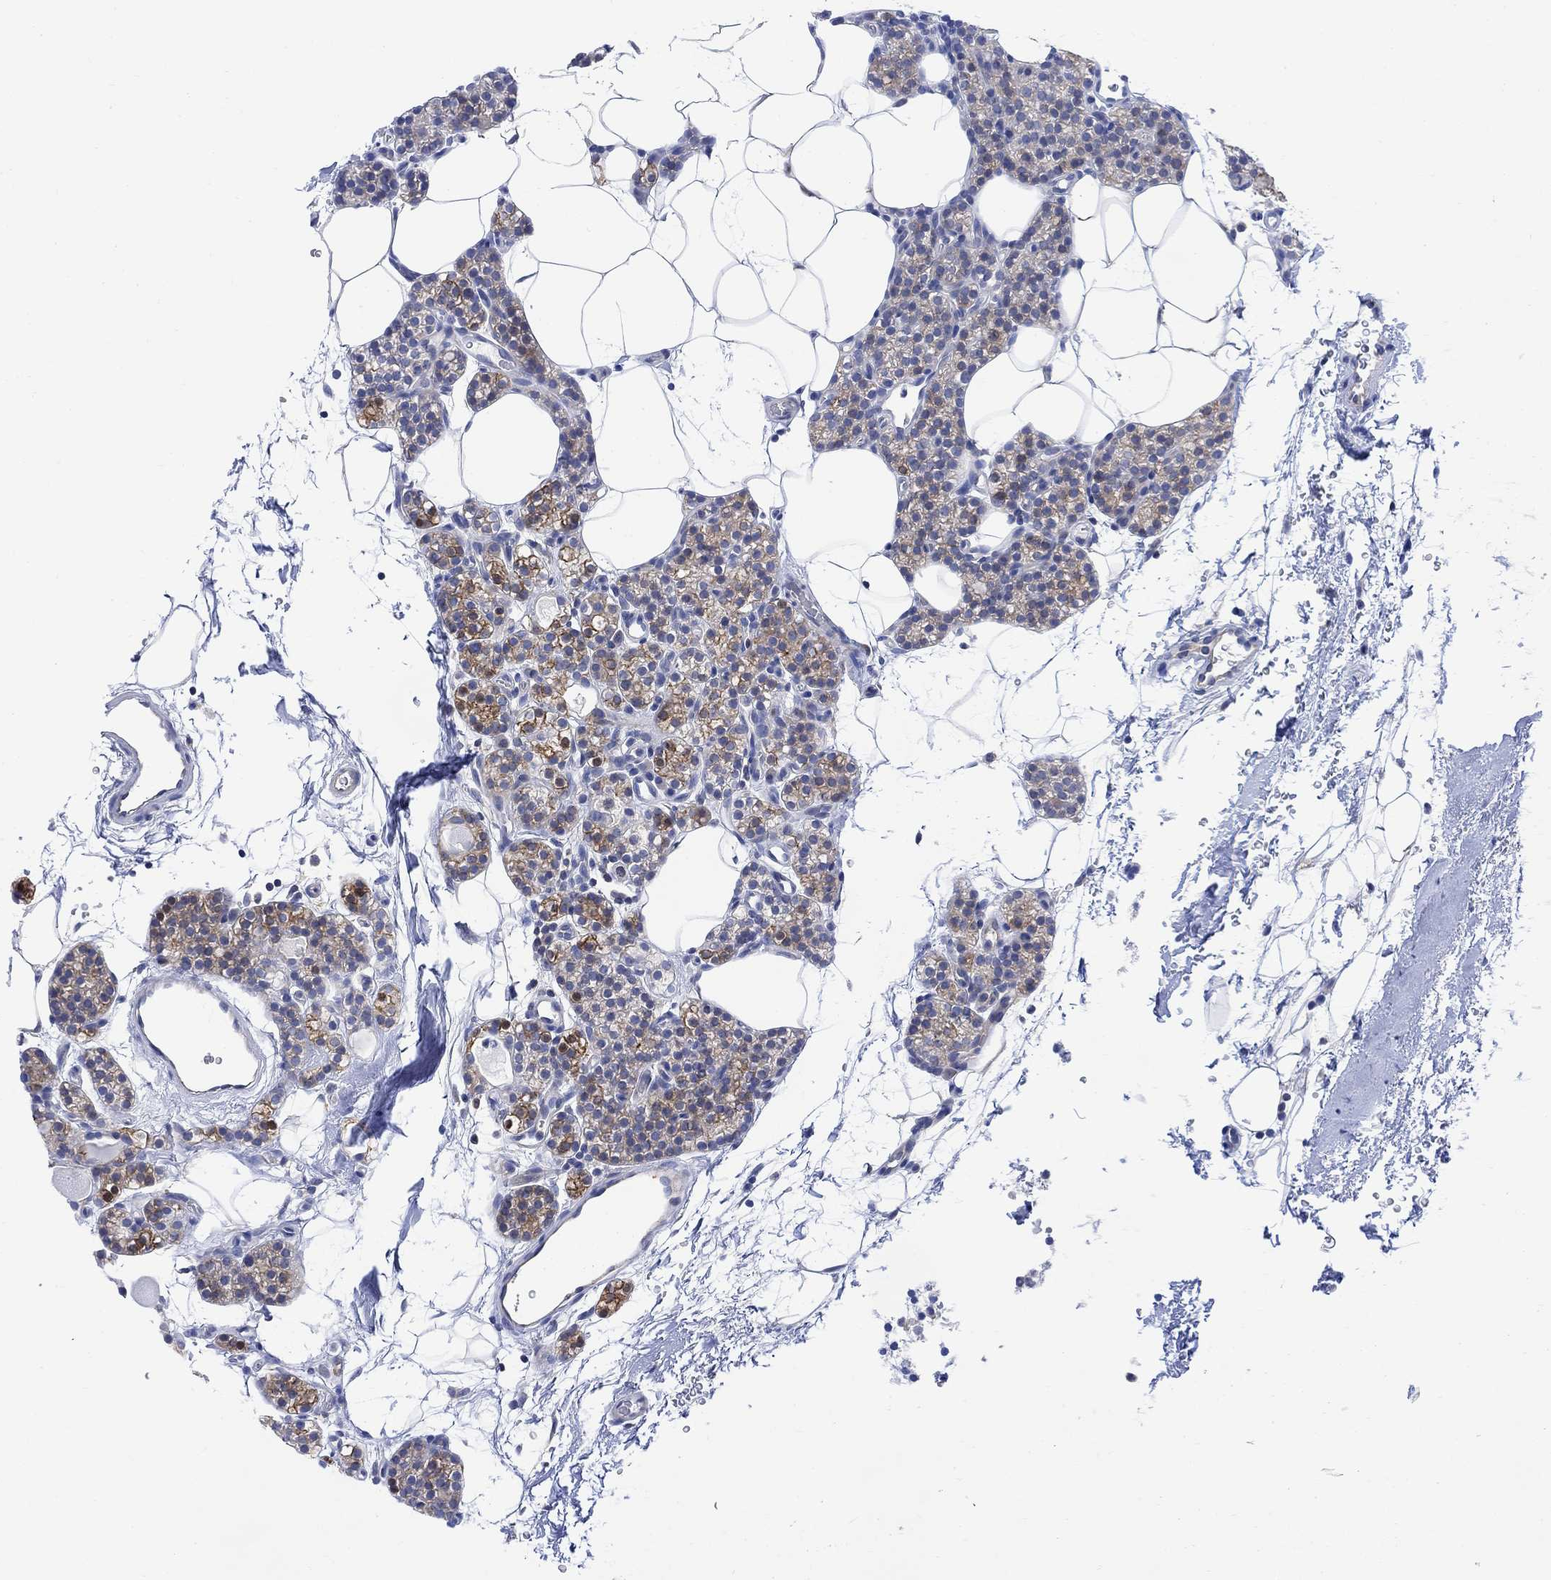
{"staining": {"intensity": "strong", "quantity": "<25%", "location": "cytoplasmic/membranous"}, "tissue": "parathyroid gland", "cell_type": "Glandular cells", "image_type": "normal", "snomed": [{"axis": "morphology", "description": "Normal tissue, NOS"}, {"axis": "topography", "description": "Parathyroid gland"}], "caption": "About <25% of glandular cells in benign parathyroid gland display strong cytoplasmic/membranous protein staining as visualized by brown immunohistochemical staining.", "gene": "ARSK", "patient": {"sex": "female", "age": 67}}